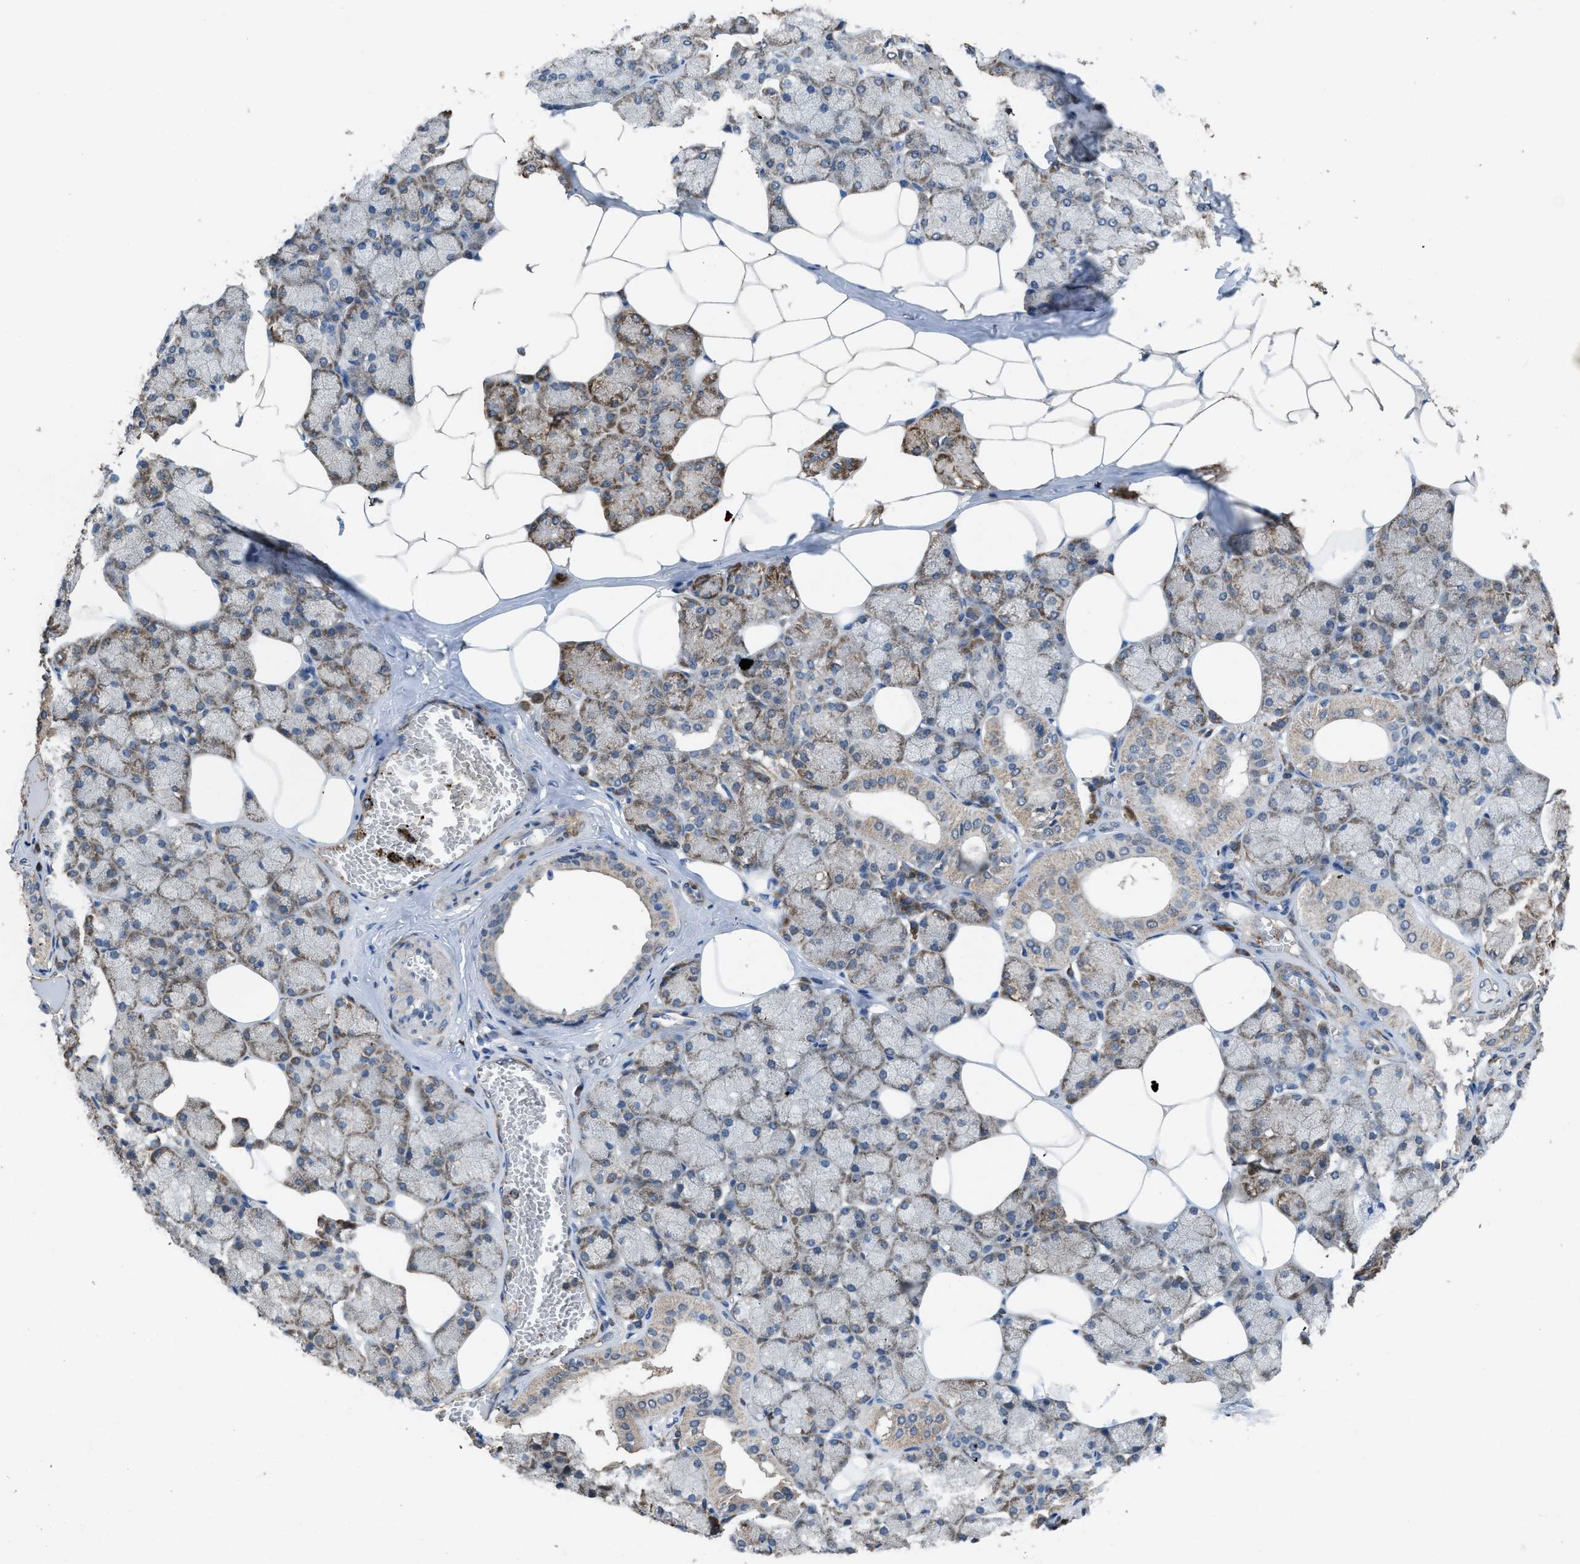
{"staining": {"intensity": "moderate", "quantity": "25%-75%", "location": "cytoplasmic/membranous"}, "tissue": "salivary gland", "cell_type": "Glandular cells", "image_type": "normal", "snomed": [{"axis": "morphology", "description": "Normal tissue, NOS"}, {"axis": "topography", "description": "Salivary gland"}], "caption": "Glandular cells demonstrate moderate cytoplasmic/membranous positivity in approximately 25%-75% of cells in benign salivary gland. (IHC, brightfield microscopy, high magnification).", "gene": "ARL6", "patient": {"sex": "male", "age": 62}}